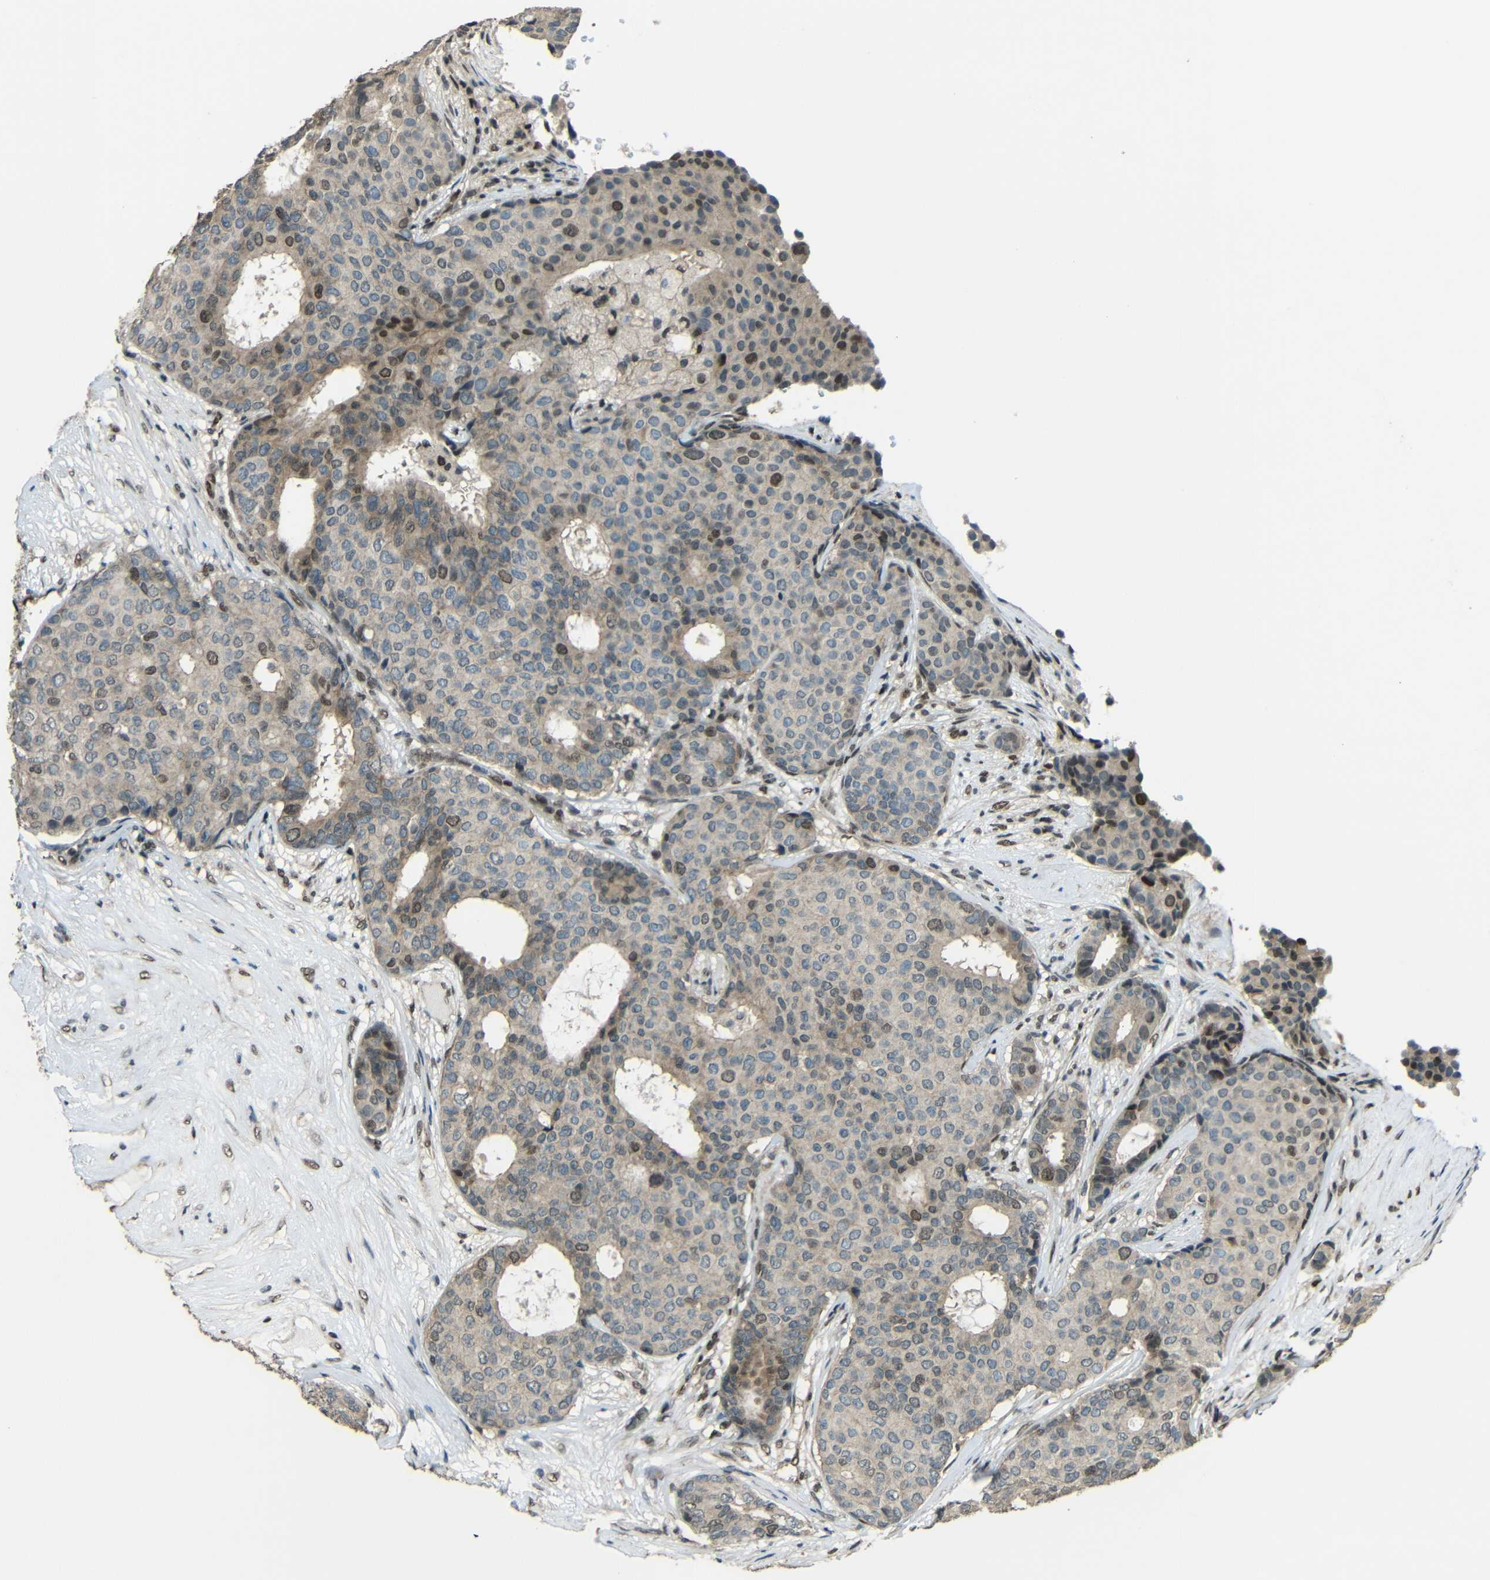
{"staining": {"intensity": "weak", "quantity": "25%-75%", "location": "cytoplasmic/membranous,nuclear"}, "tissue": "breast cancer", "cell_type": "Tumor cells", "image_type": "cancer", "snomed": [{"axis": "morphology", "description": "Duct carcinoma"}, {"axis": "topography", "description": "Breast"}], "caption": "Immunohistochemistry histopathology image of neoplastic tissue: breast cancer (infiltrating ductal carcinoma) stained using immunohistochemistry shows low levels of weak protein expression localized specifically in the cytoplasmic/membranous and nuclear of tumor cells, appearing as a cytoplasmic/membranous and nuclear brown color.", "gene": "PSIP1", "patient": {"sex": "female", "age": 75}}